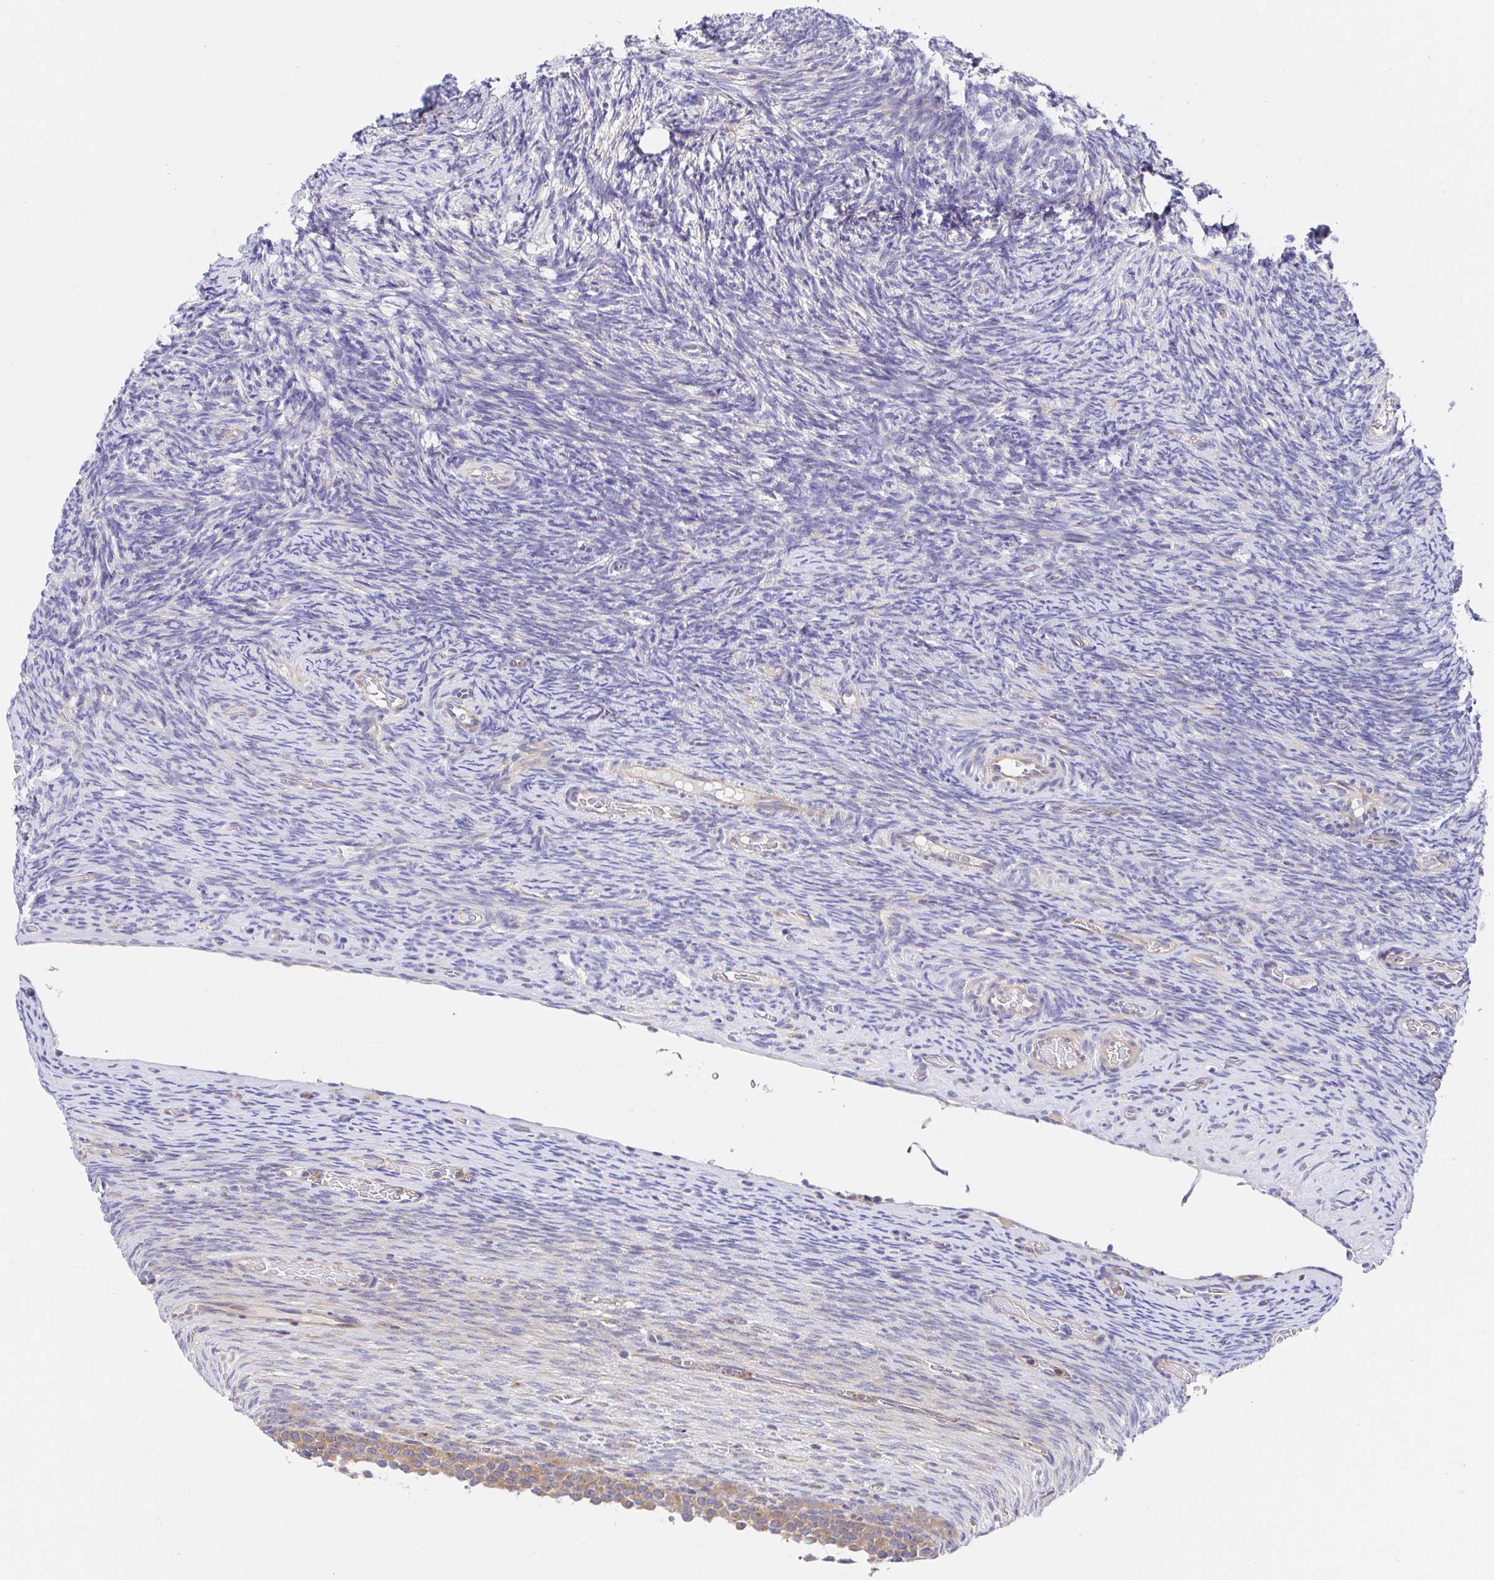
{"staining": {"intensity": "negative", "quantity": "none", "location": "none"}, "tissue": "ovary", "cell_type": "Ovarian stroma cells", "image_type": "normal", "snomed": [{"axis": "morphology", "description": "Normal tissue, NOS"}, {"axis": "topography", "description": "Ovary"}], "caption": "High power microscopy image of an immunohistochemistry (IHC) photomicrograph of unremarkable ovary, revealing no significant staining in ovarian stroma cells.", "gene": "GOLGA1", "patient": {"sex": "female", "age": 34}}